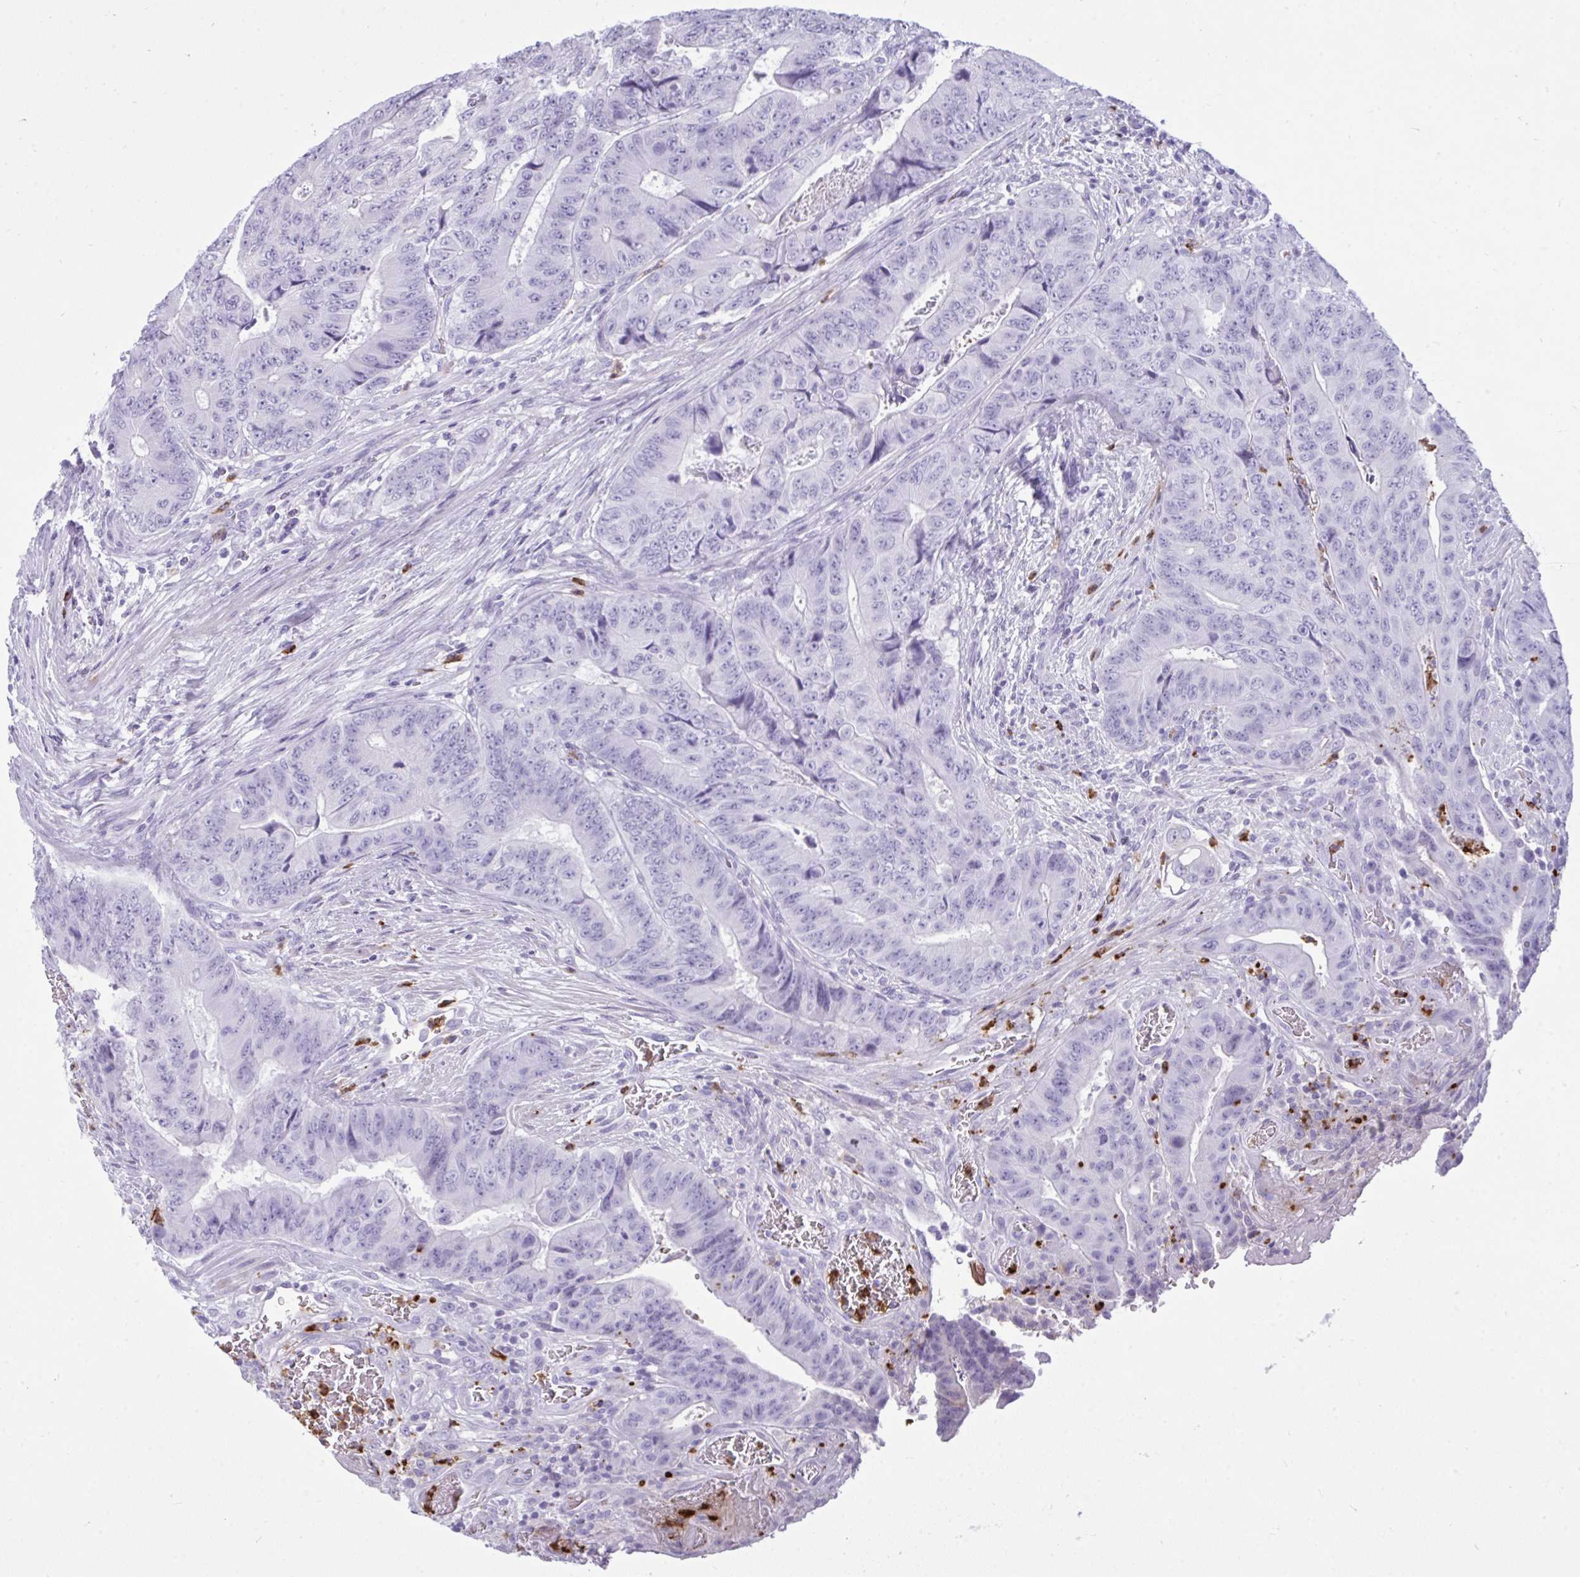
{"staining": {"intensity": "negative", "quantity": "none", "location": "none"}, "tissue": "colorectal cancer", "cell_type": "Tumor cells", "image_type": "cancer", "snomed": [{"axis": "morphology", "description": "Adenocarcinoma, NOS"}, {"axis": "topography", "description": "Colon"}], "caption": "A micrograph of human colorectal cancer is negative for staining in tumor cells.", "gene": "ARHGAP42", "patient": {"sex": "female", "age": 48}}